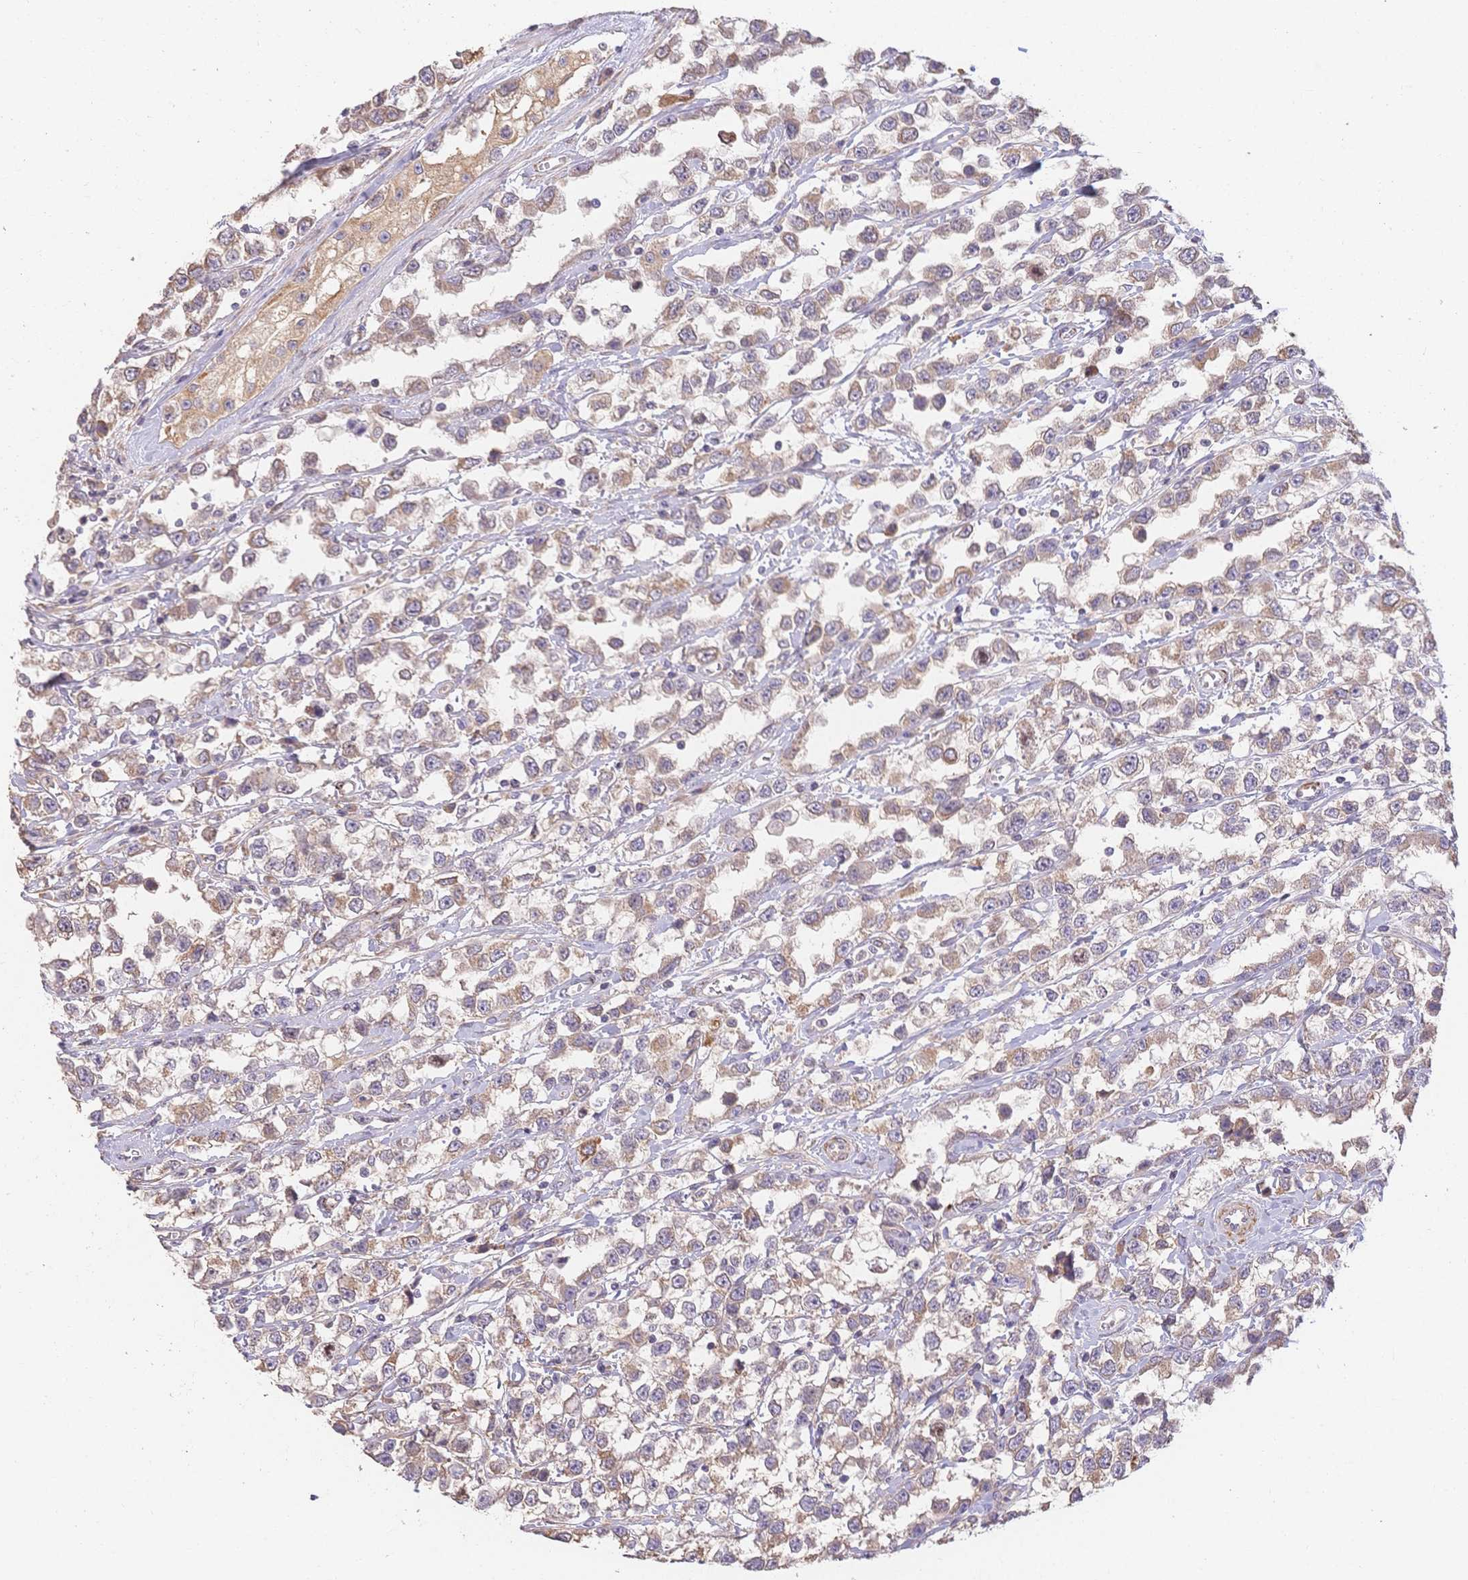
{"staining": {"intensity": "weak", "quantity": "25%-75%", "location": "cytoplasmic/membranous"}, "tissue": "testis cancer", "cell_type": "Tumor cells", "image_type": "cancer", "snomed": [{"axis": "morphology", "description": "Seminoma, NOS"}, {"axis": "topography", "description": "Testis"}], "caption": "Approximately 25%-75% of tumor cells in human testis cancer (seminoma) demonstrate weak cytoplasmic/membranous protein expression as visualized by brown immunohistochemical staining.", "gene": "HS3ST5", "patient": {"sex": "male", "age": 34}}